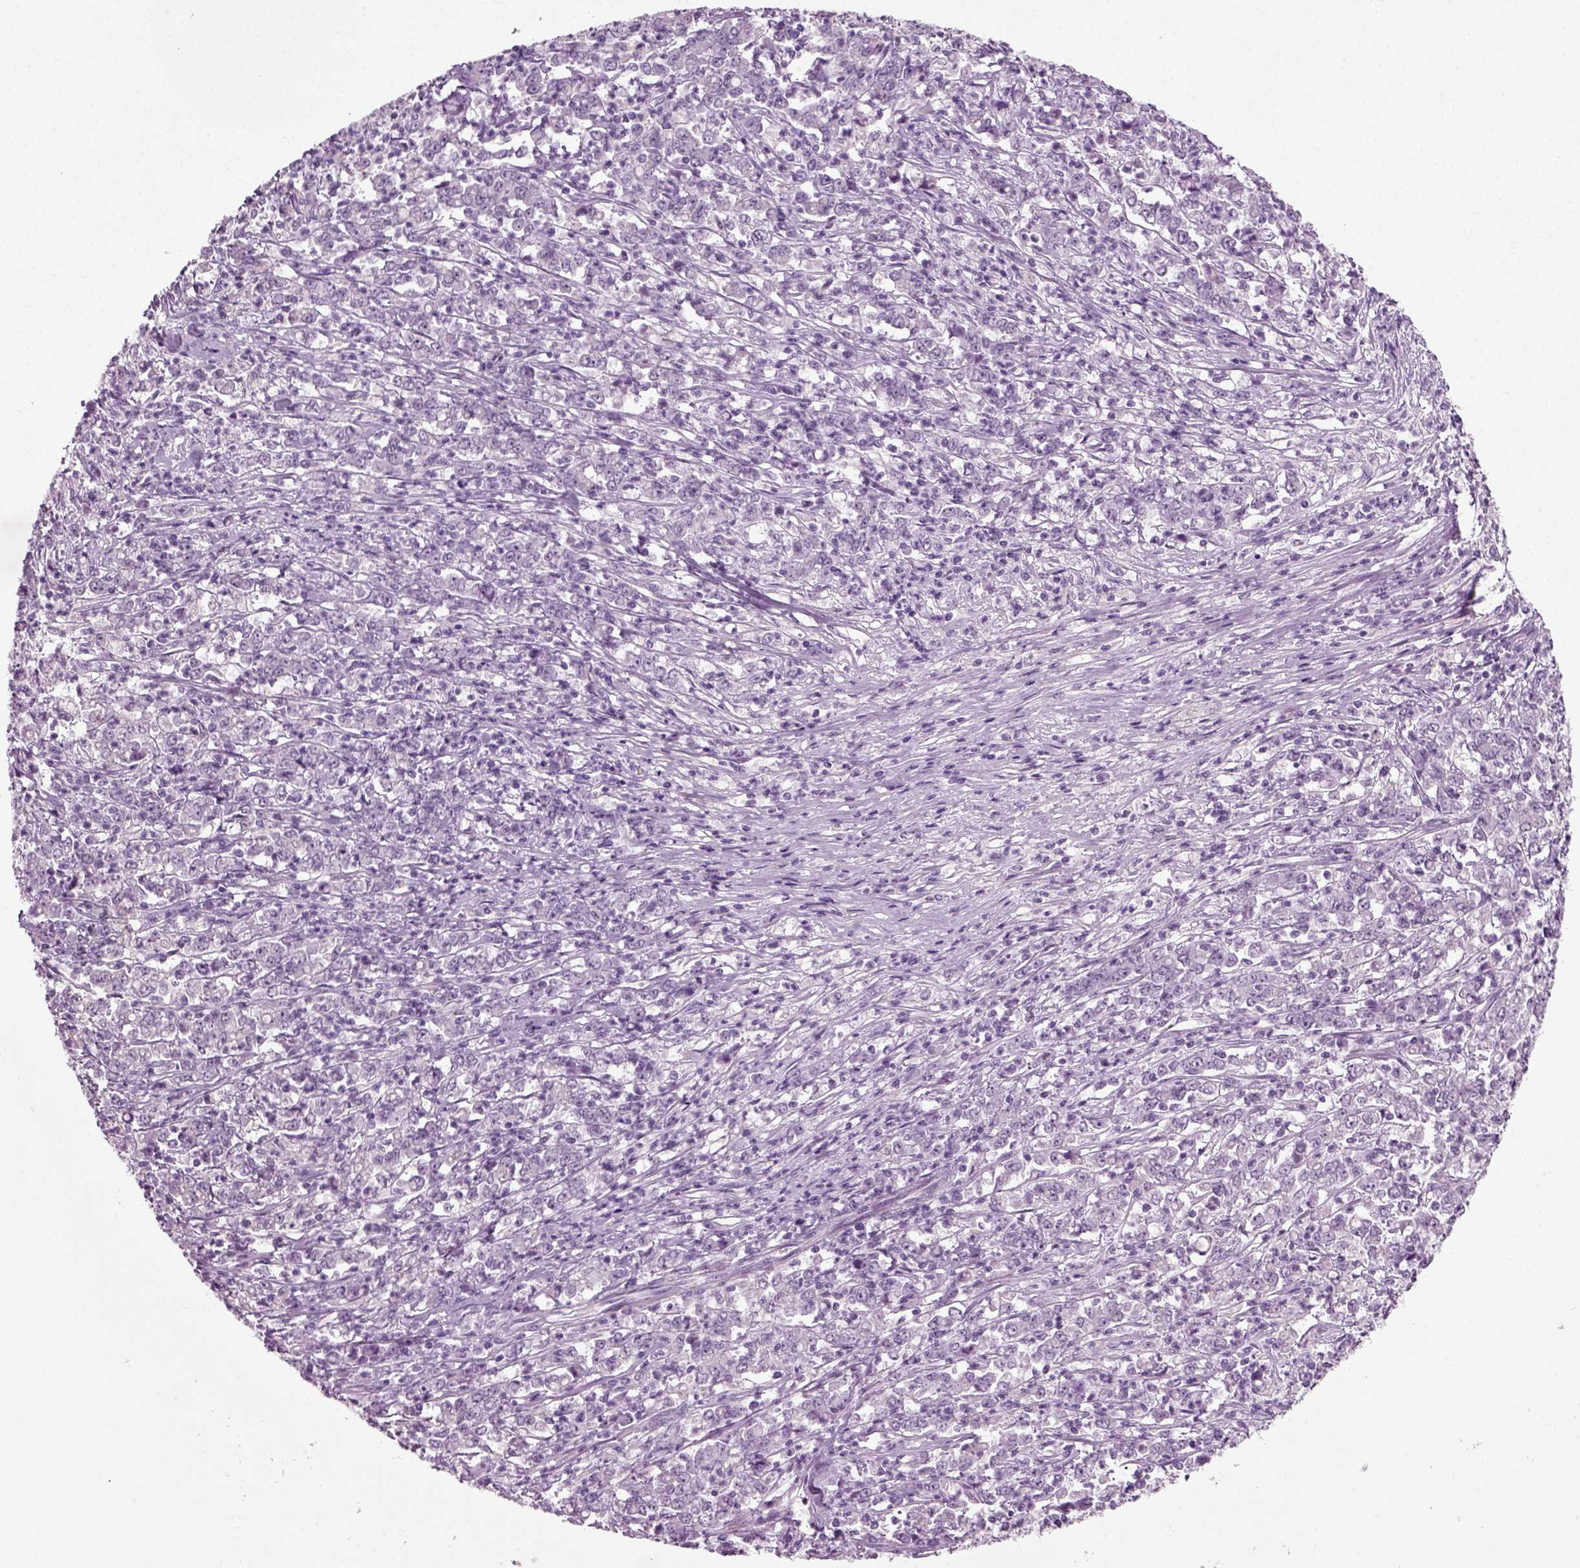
{"staining": {"intensity": "negative", "quantity": "none", "location": "none"}, "tissue": "stomach cancer", "cell_type": "Tumor cells", "image_type": "cancer", "snomed": [{"axis": "morphology", "description": "Adenocarcinoma, NOS"}, {"axis": "topography", "description": "Stomach, lower"}], "caption": "Human stomach cancer stained for a protein using immunohistochemistry shows no positivity in tumor cells.", "gene": "ZC2HC1C", "patient": {"sex": "female", "age": 71}}